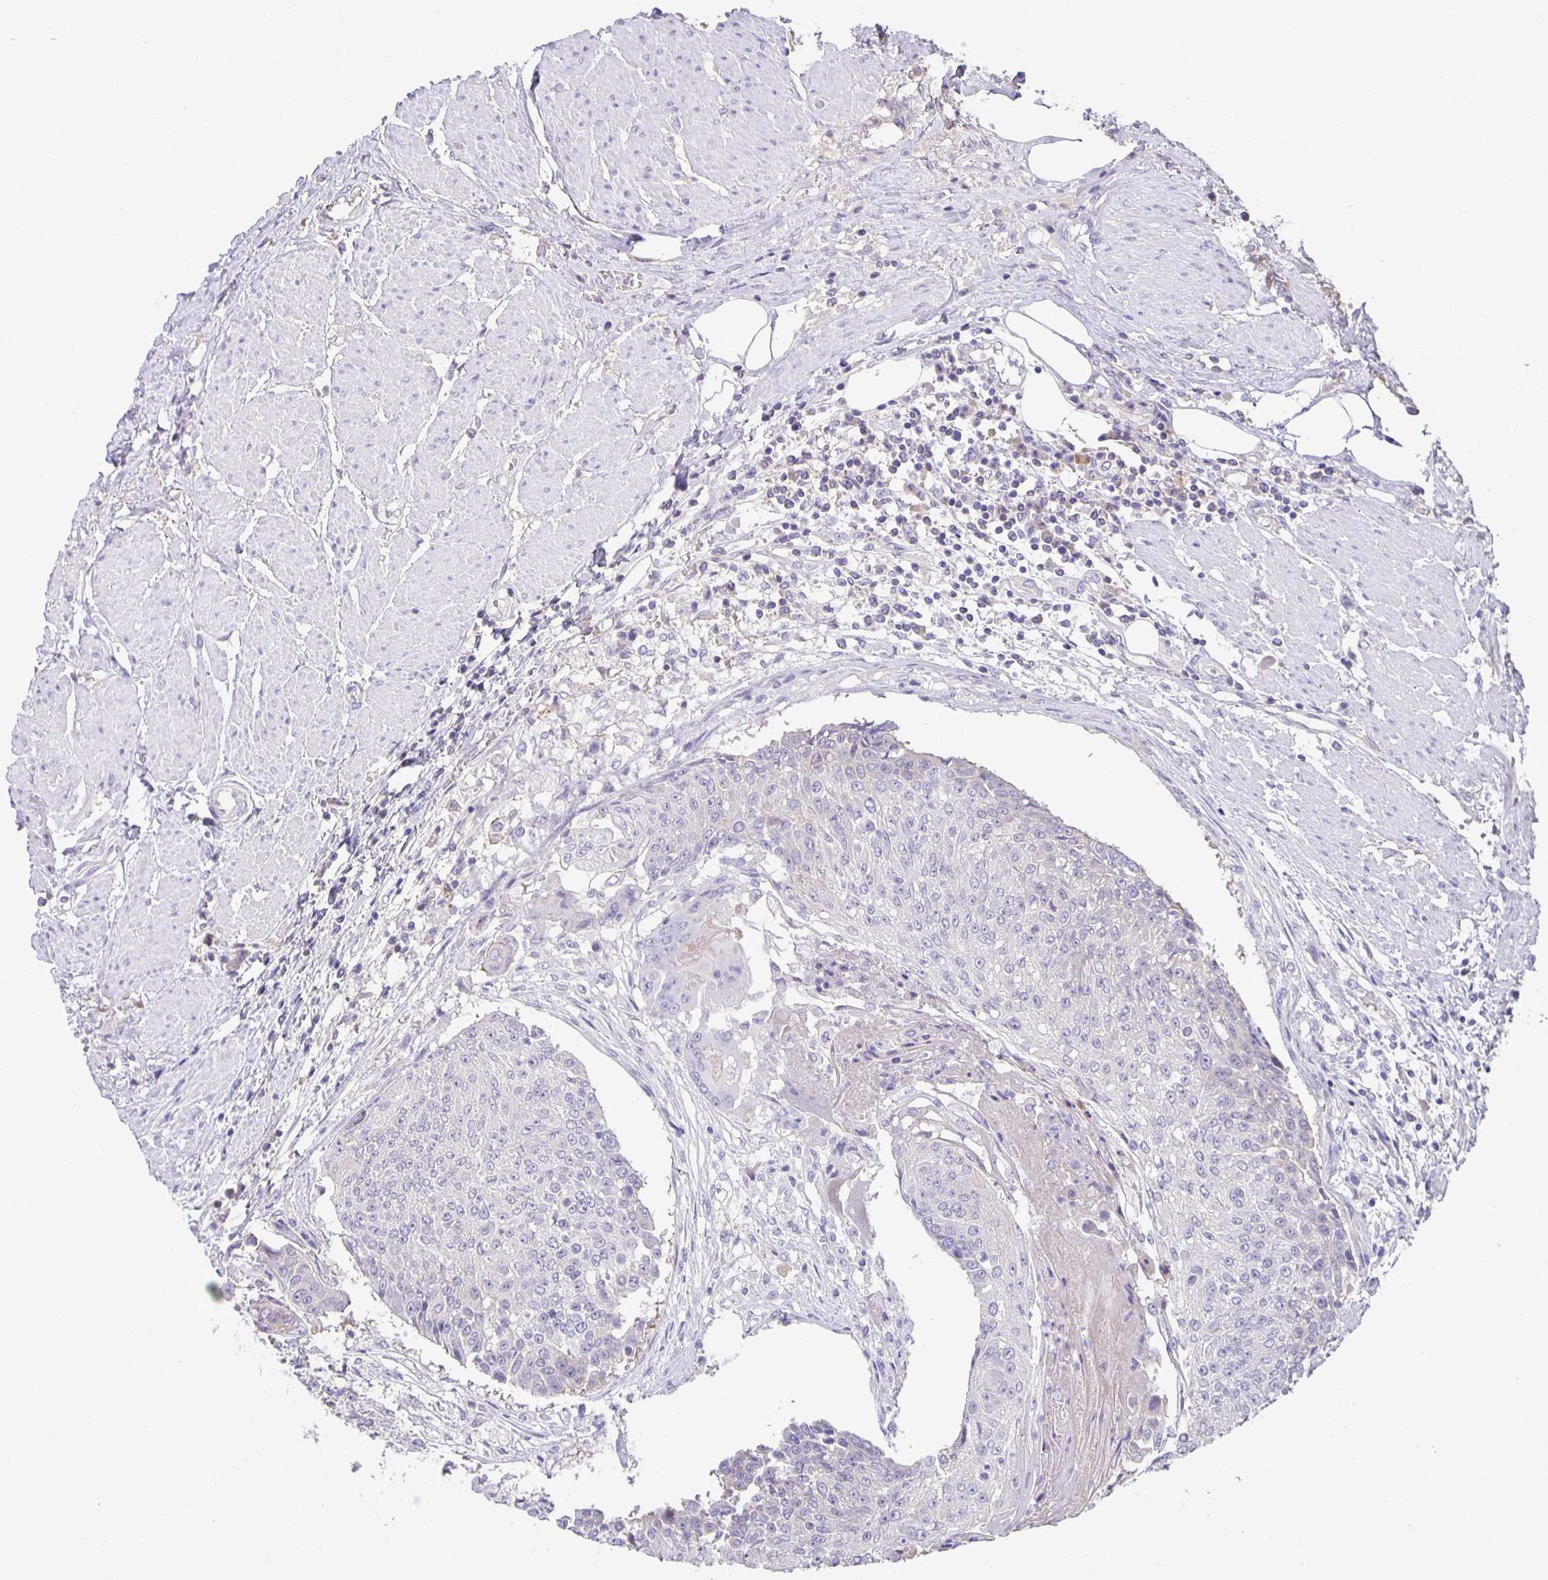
{"staining": {"intensity": "negative", "quantity": "none", "location": "none"}, "tissue": "urothelial cancer", "cell_type": "Tumor cells", "image_type": "cancer", "snomed": [{"axis": "morphology", "description": "Urothelial carcinoma, High grade"}, {"axis": "topography", "description": "Urinary bladder"}], "caption": "Immunohistochemistry image of human urothelial cancer stained for a protein (brown), which demonstrates no staining in tumor cells.", "gene": "PTPN3", "patient": {"sex": "female", "age": 63}}